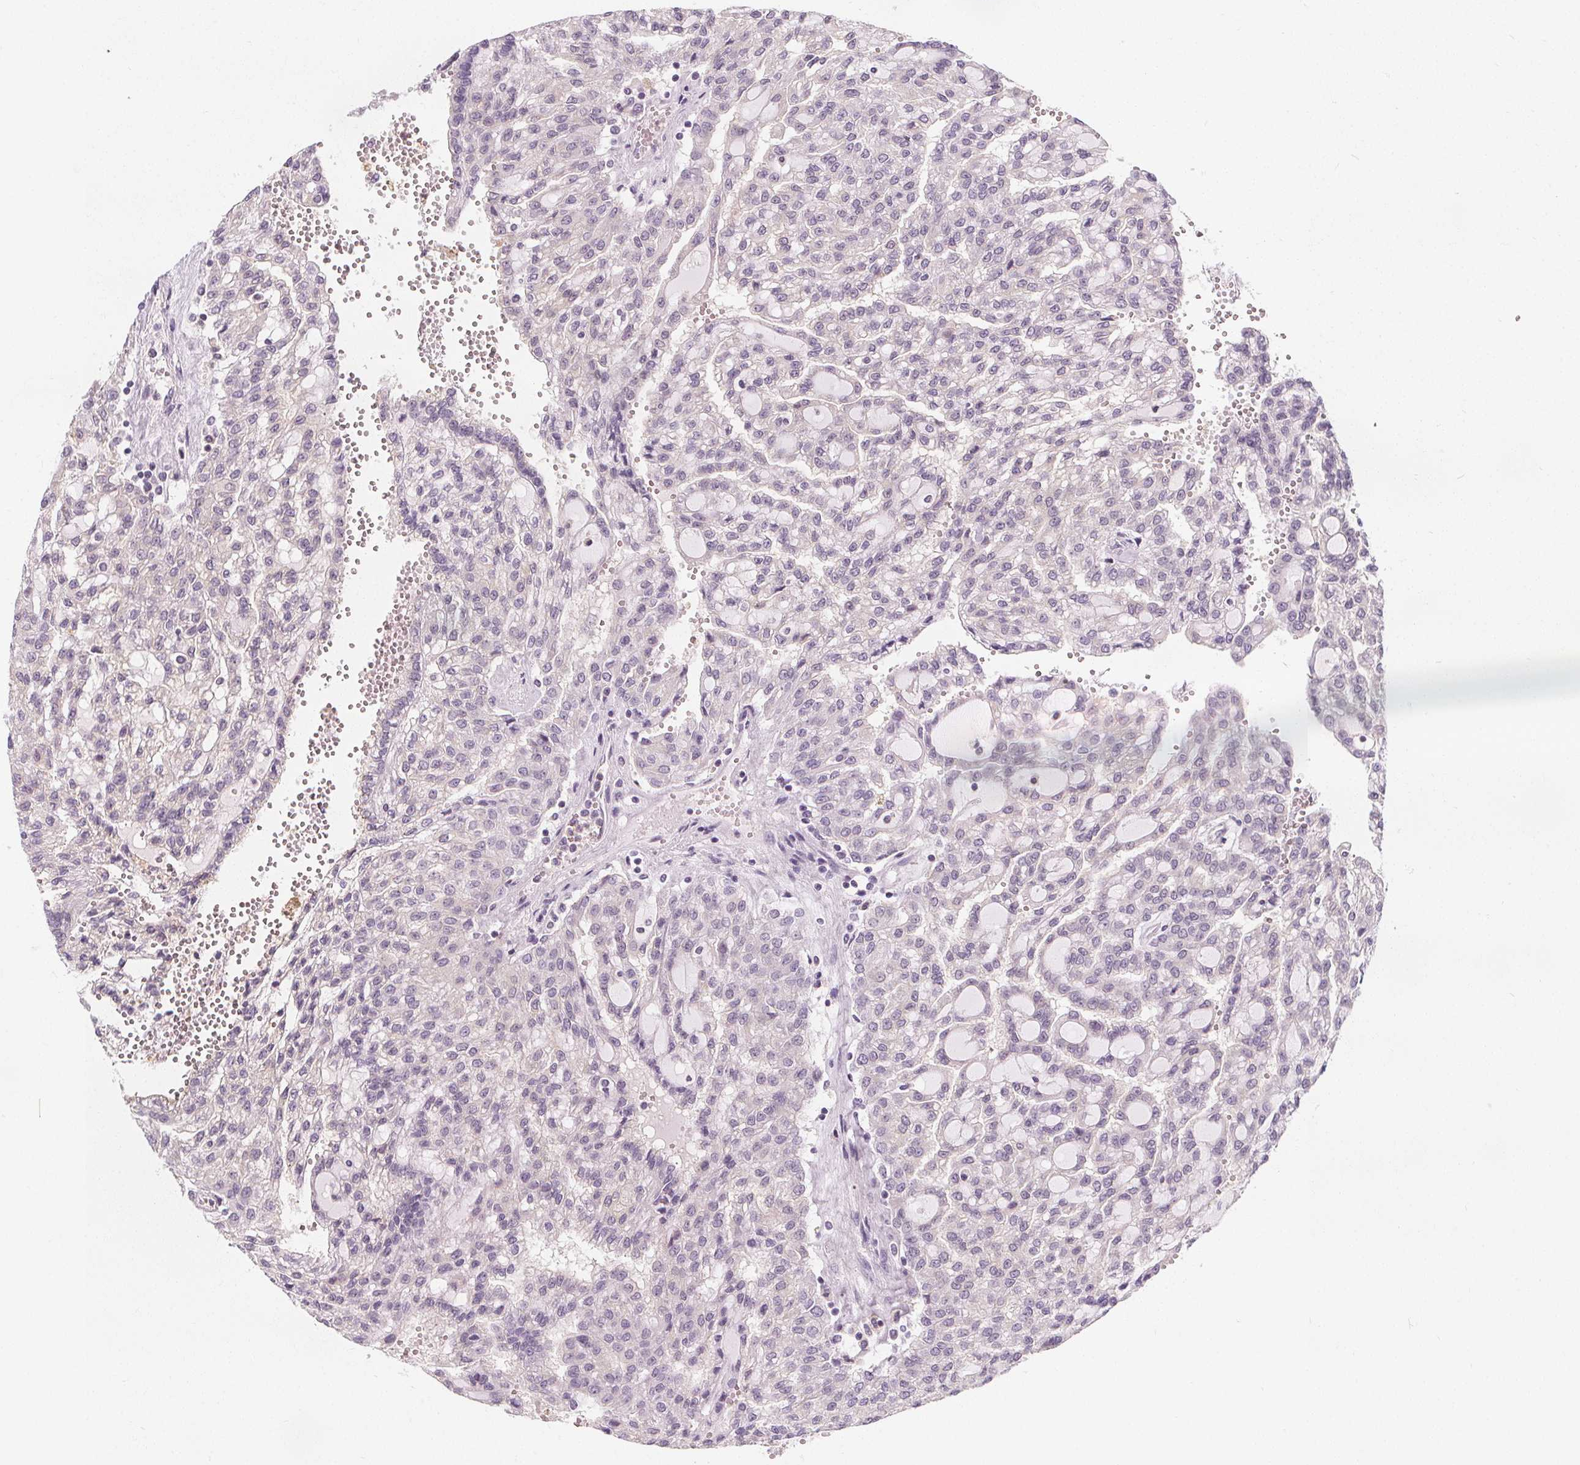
{"staining": {"intensity": "negative", "quantity": "none", "location": "none"}, "tissue": "renal cancer", "cell_type": "Tumor cells", "image_type": "cancer", "snomed": [{"axis": "morphology", "description": "Adenocarcinoma, NOS"}, {"axis": "topography", "description": "Kidney"}], "caption": "IHC micrograph of renal adenocarcinoma stained for a protein (brown), which displays no expression in tumor cells.", "gene": "UGP2", "patient": {"sex": "male", "age": 63}}